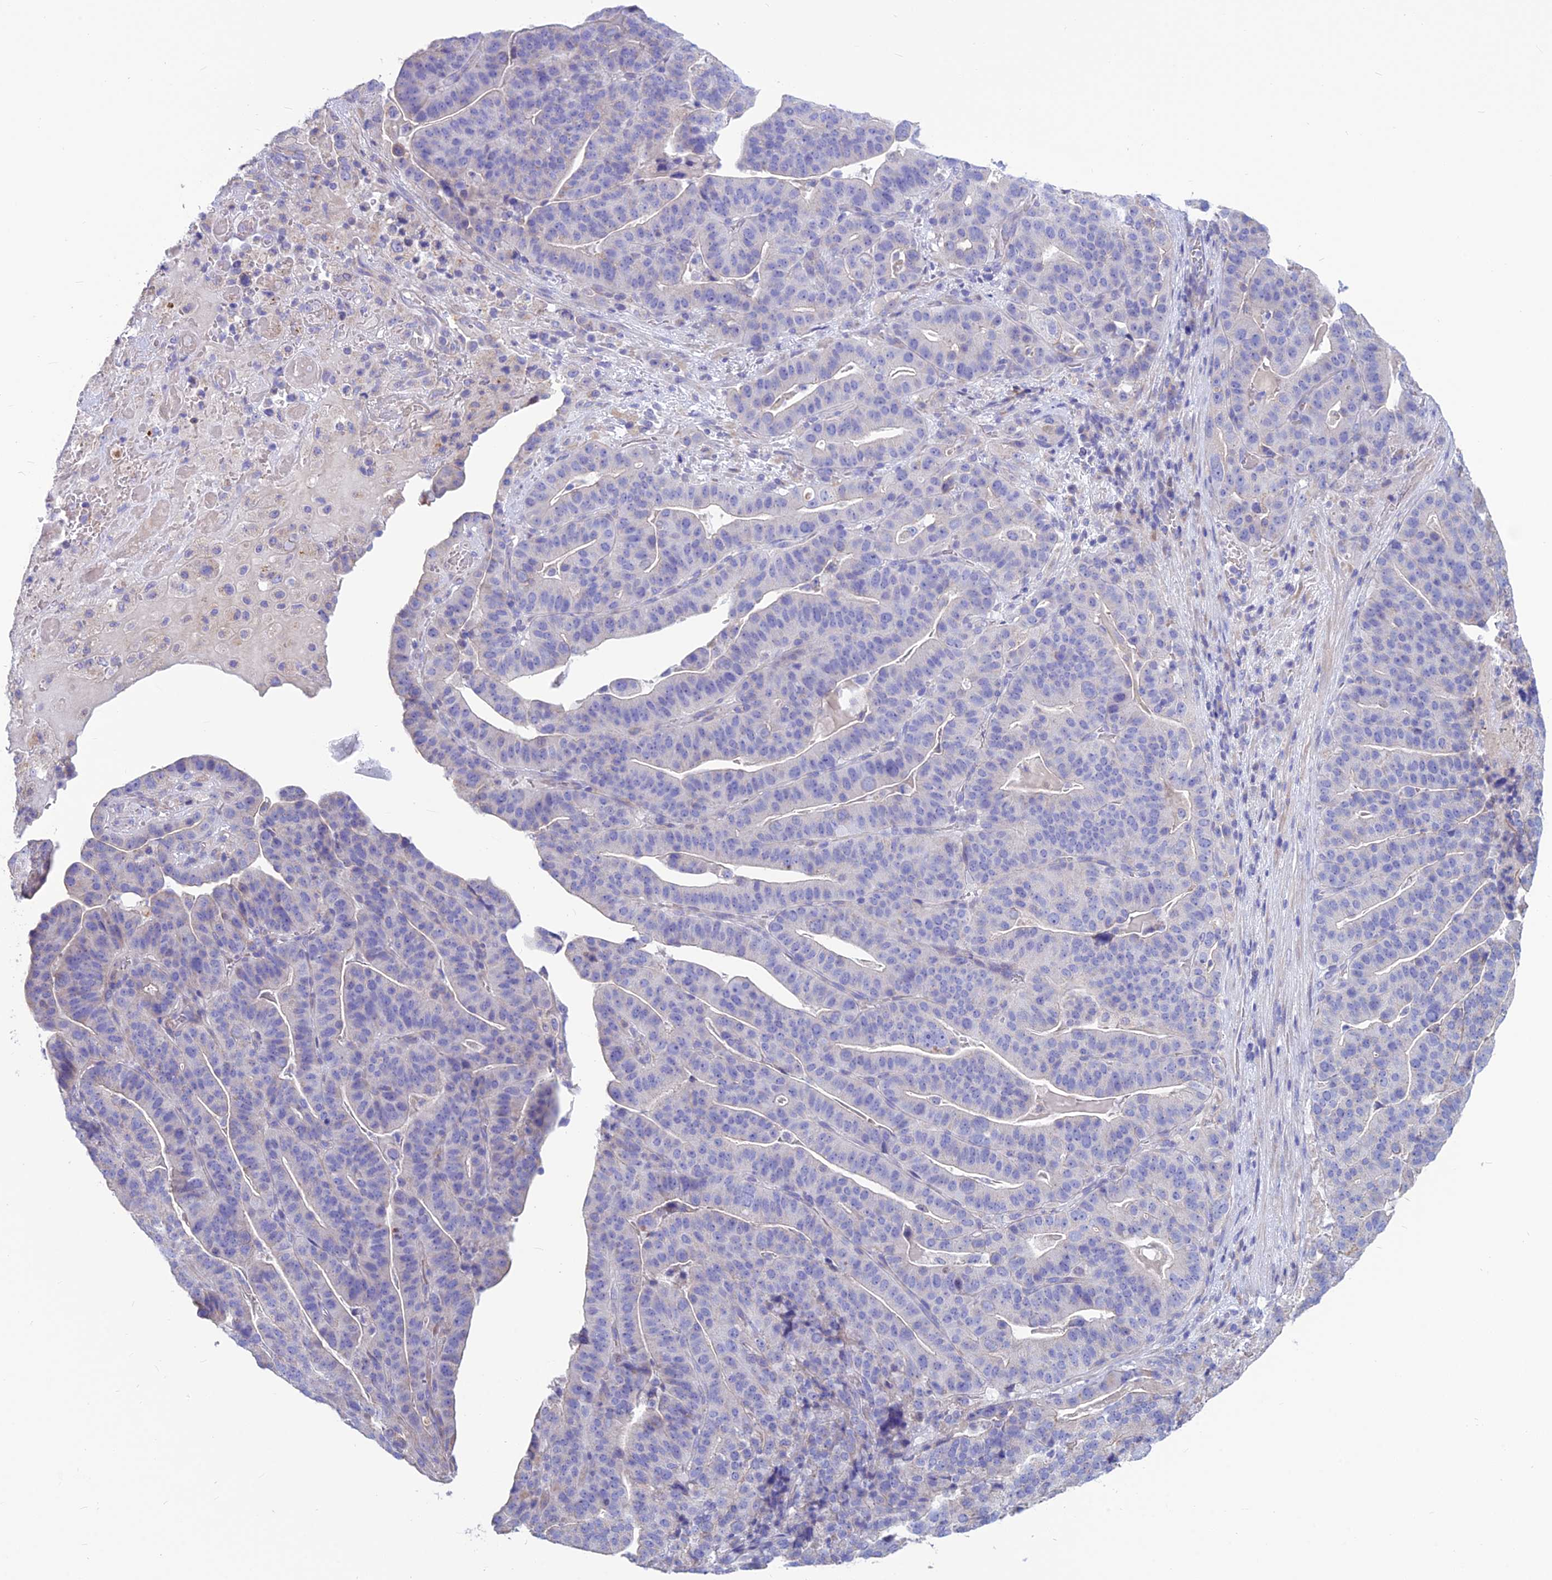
{"staining": {"intensity": "negative", "quantity": "none", "location": "none"}, "tissue": "stomach cancer", "cell_type": "Tumor cells", "image_type": "cancer", "snomed": [{"axis": "morphology", "description": "Adenocarcinoma, NOS"}, {"axis": "topography", "description": "Stomach"}], "caption": "Immunohistochemistry image of human stomach cancer stained for a protein (brown), which shows no positivity in tumor cells.", "gene": "BHMT2", "patient": {"sex": "male", "age": 48}}